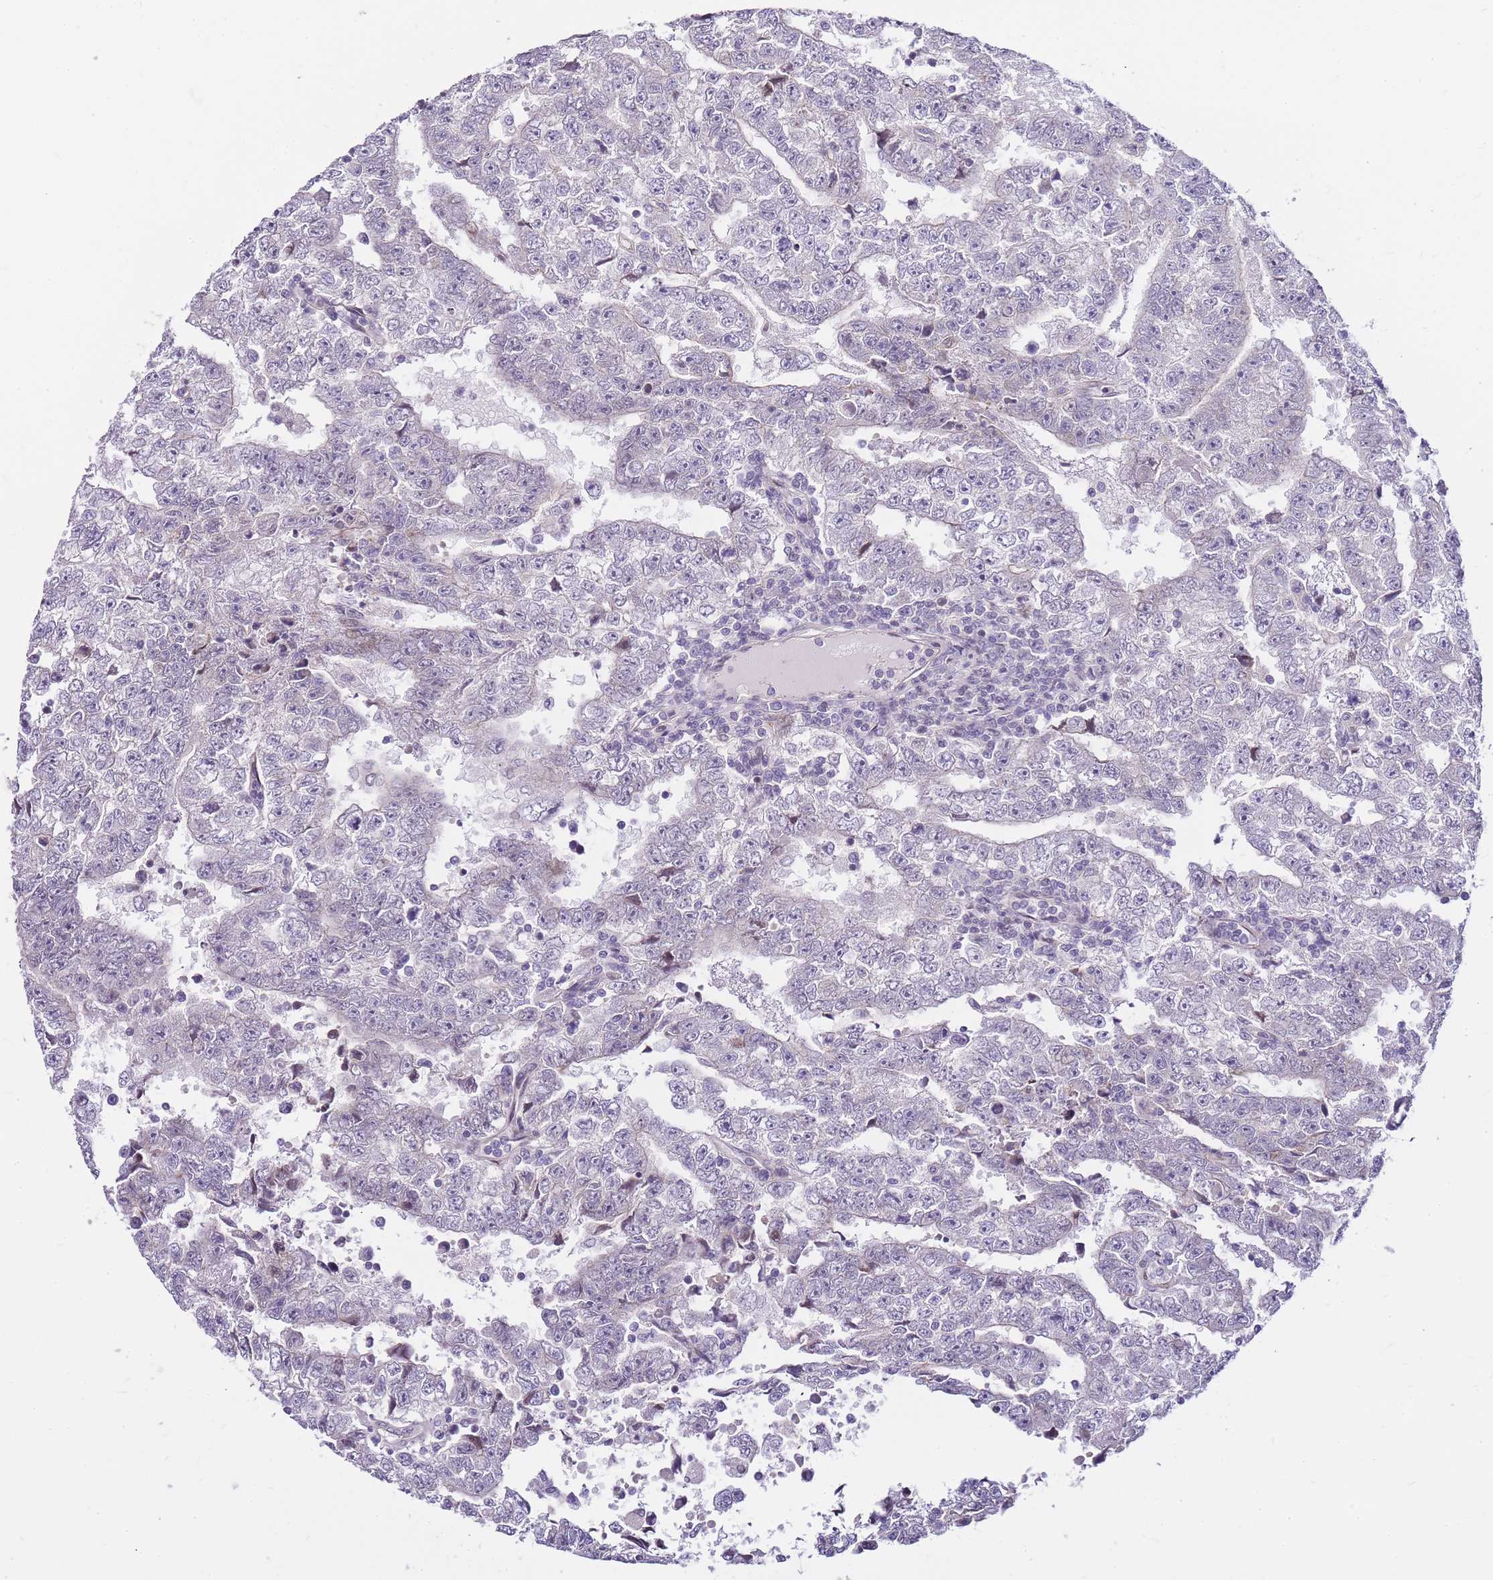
{"staining": {"intensity": "negative", "quantity": "none", "location": "none"}, "tissue": "testis cancer", "cell_type": "Tumor cells", "image_type": "cancer", "snomed": [{"axis": "morphology", "description": "Carcinoma, Embryonal, NOS"}, {"axis": "topography", "description": "Testis"}], "caption": "A high-resolution histopathology image shows immunohistochemistry staining of testis cancer, which exhibits no significant staining in tumor cells.", "gene": "CLBA1", "patient": {"sex": "male", "age": 25}}